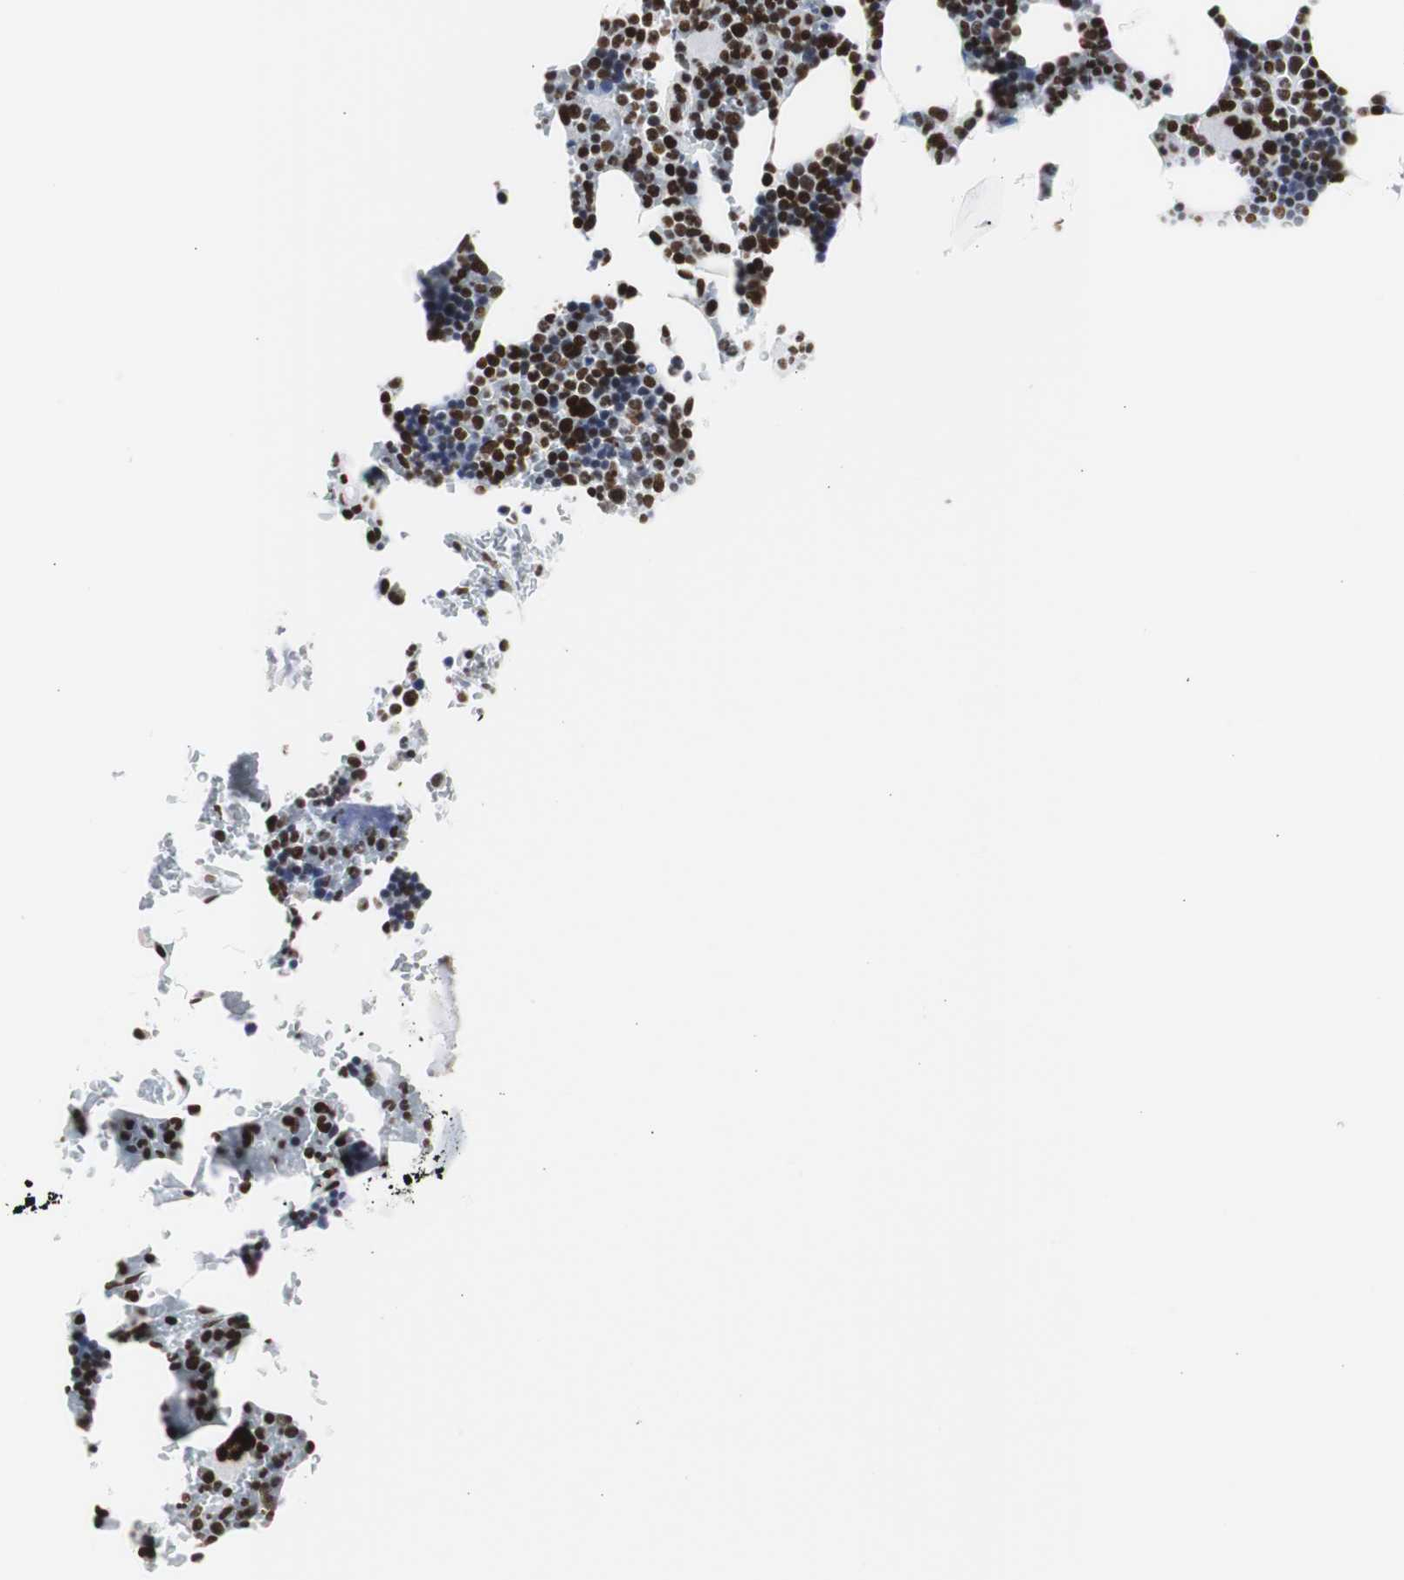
{"staining": {"intensity": "strong", "quantity": ">75%", "location": "nuclear"}, "tissue": "bone marrow", "cell_type": "Hematopoietic cells", "image_type": "normal", "snomed": [{"axis": "morphology", "description": "Normal tissue, NOS"}, {"axis": "topography", "description": "Bone marrow"}], "caption": "Immunohistochemical staining of benign bone marrow reveals high levels of strong nuclear expression in about >75% of hematopoietic cells. The protein is stained brown, and the nuclei are stained in blue (DAB (3,3'-diaminobenzidine) IHC with brightfield microscopy, high magnification).", "gene": "HNRNPH2", "patient": {"sex": "female", "age": 73}}